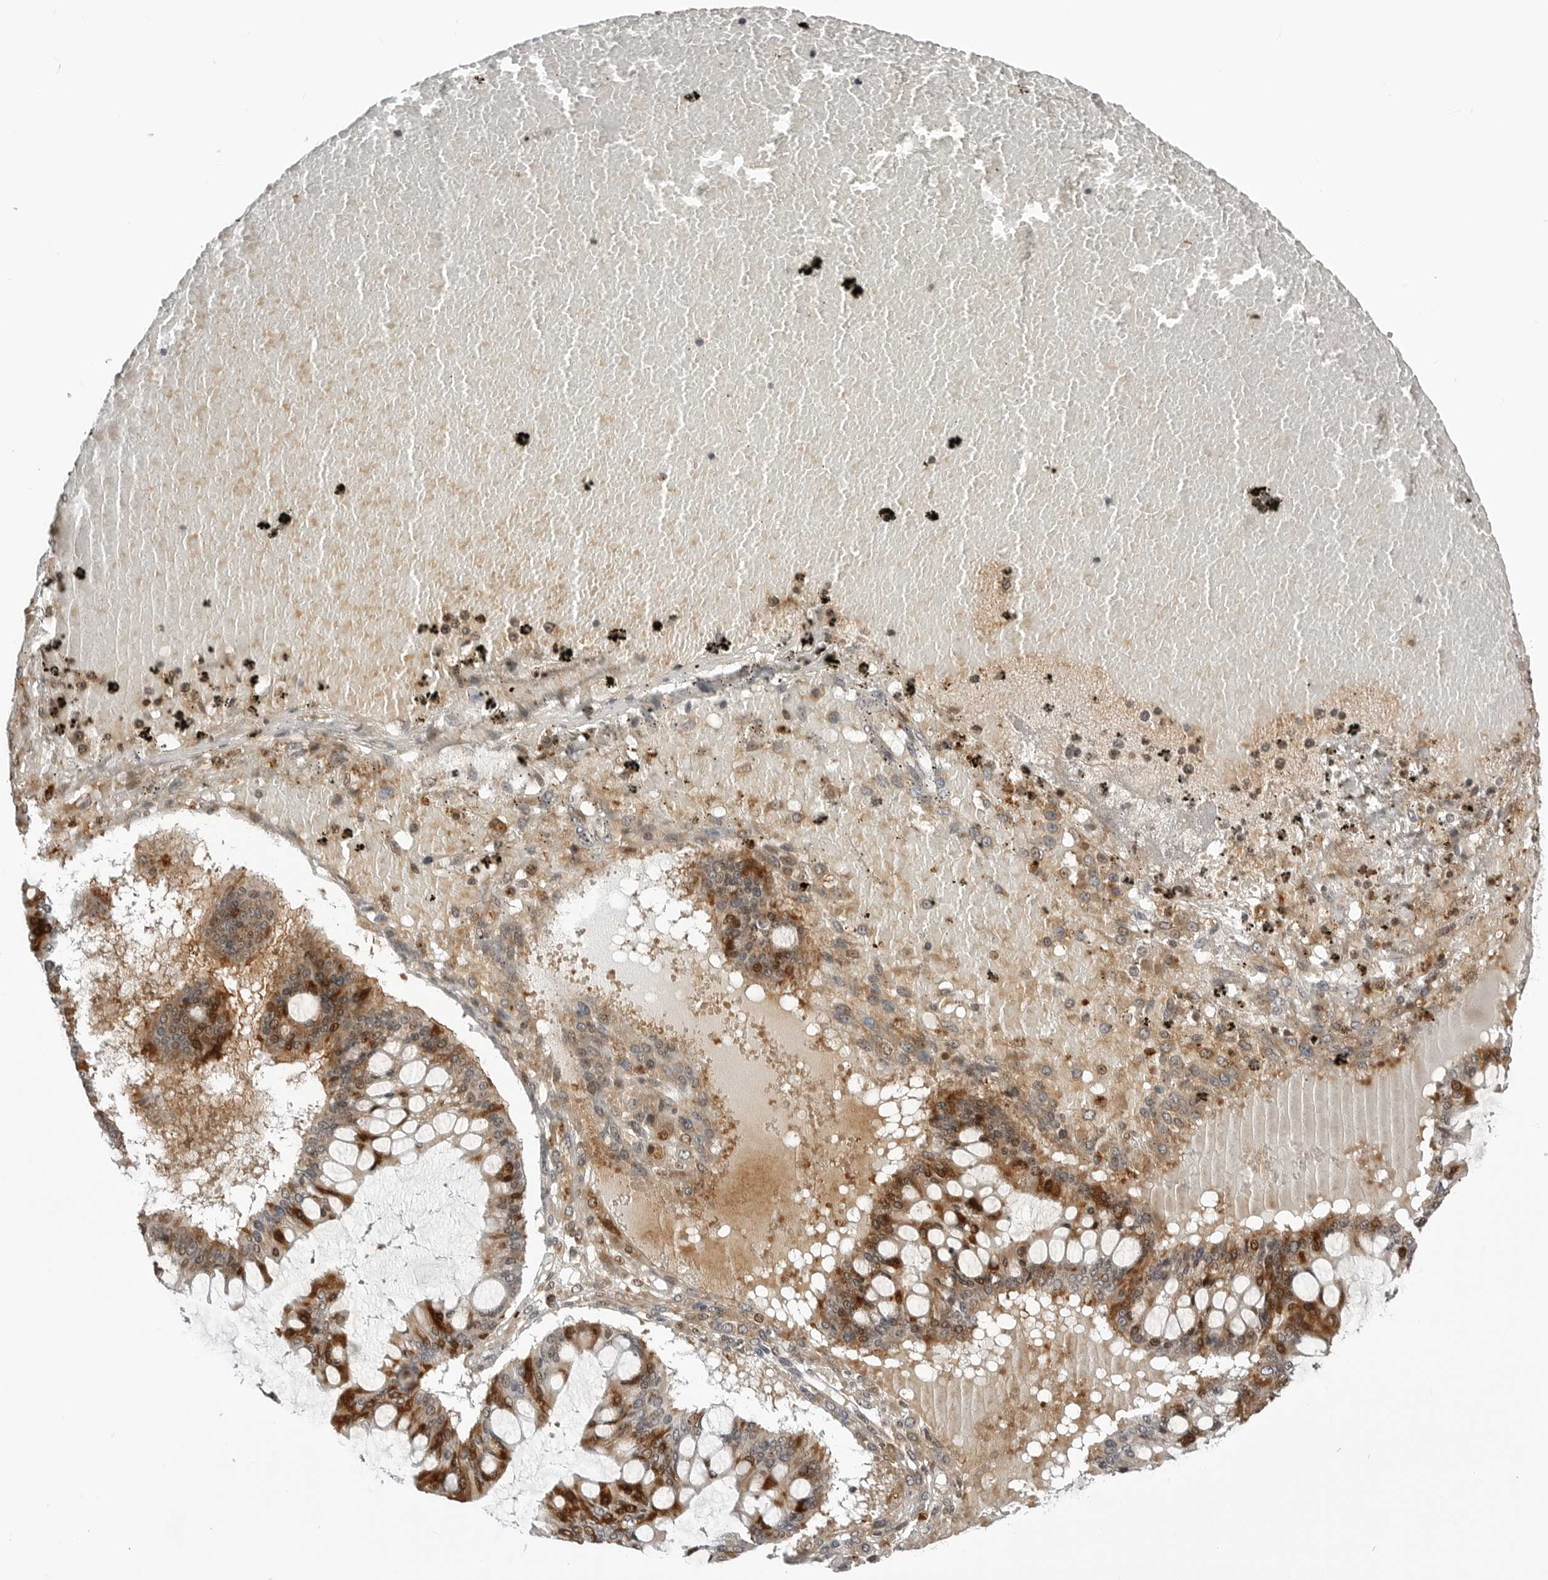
{"staining": {"intensity": "strong", "quantity": "25%-75%", "location": "cytoplasmic/membranous,nuclear"}, "tissue": "ovarian cancer", "cell_type": "Tumor cells", "image_type": "cancer", "snomed": [{"axis": "morphology", "description": "Cystadenocarcinoma, mucinous, NOS"}, {"axis": "topography", "description": "Ovary"}], "caption": "Mucinous cystadenocarcinoma (ovarian) stained with a protein marker displays strong staining in tumor cells.", "gene": "CXCR5", "patient": {"sex": "female", "age": 73}}